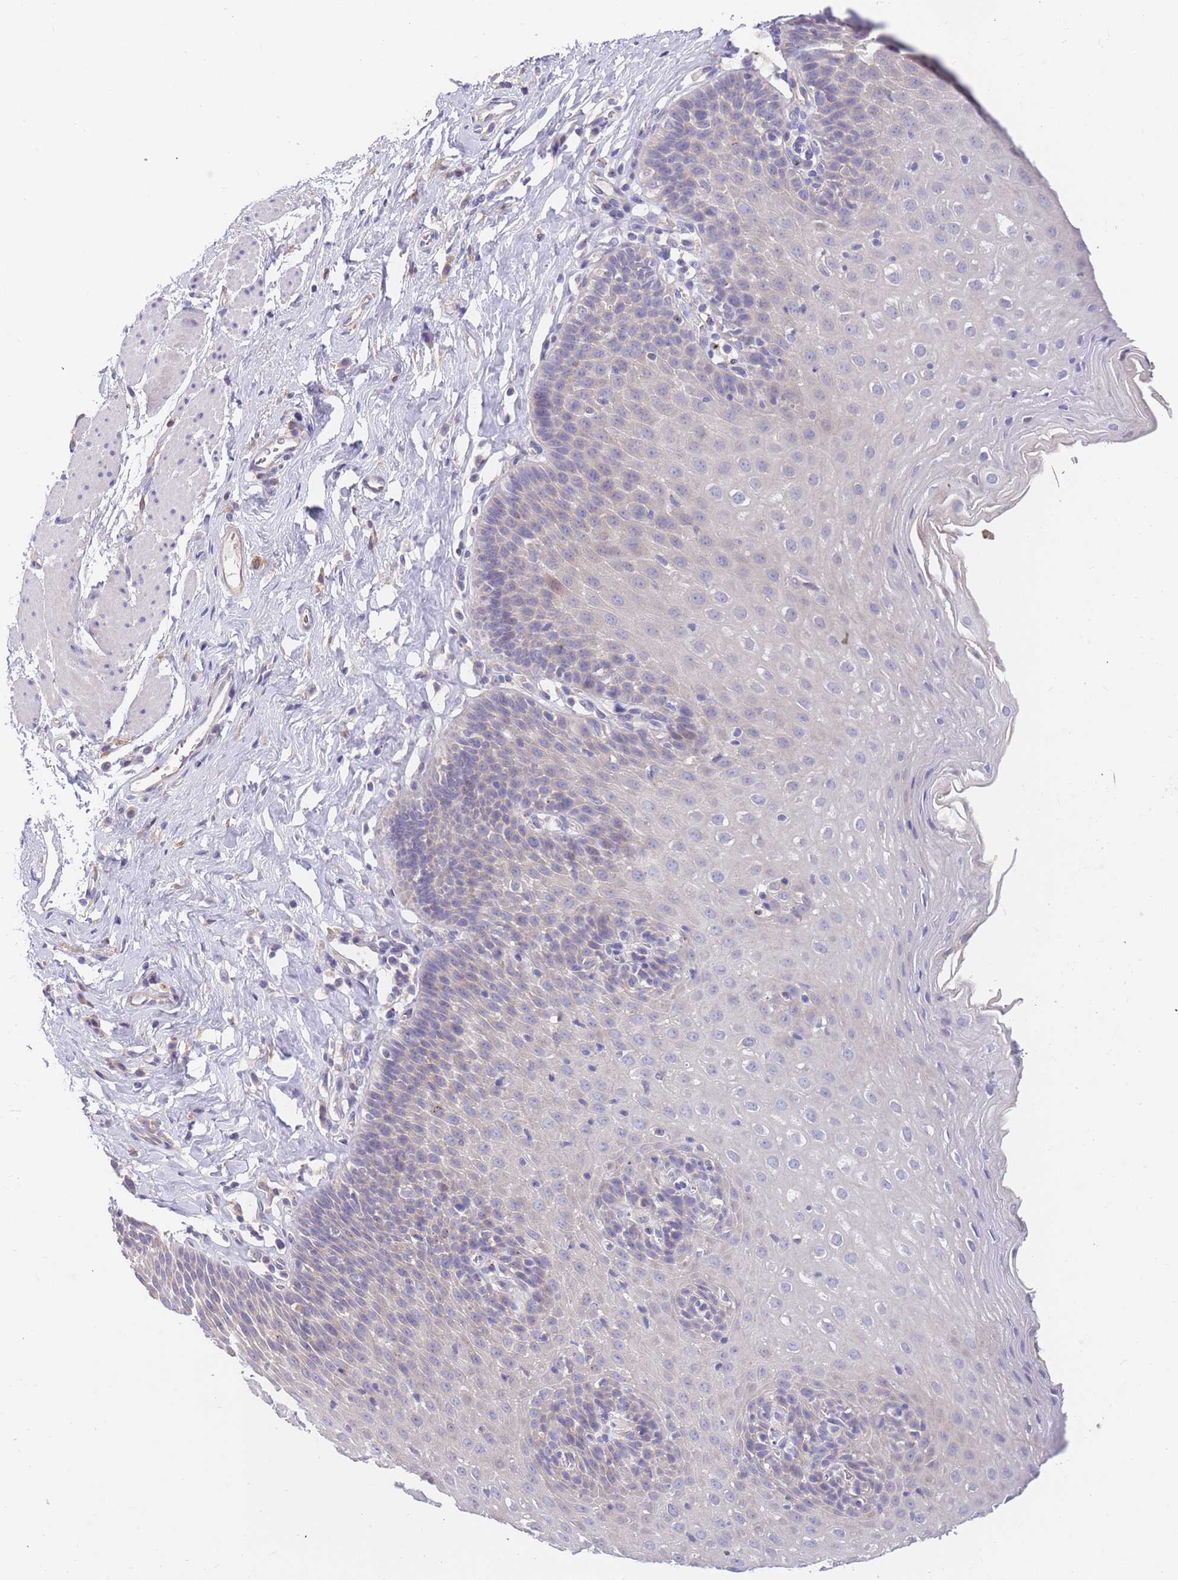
{"staining": {"intensity": "negative", "quantity": "none", "location": "none"}, "tissue": "esophagus", "cell_type": "Squamous epithelial cells", "image_type": "normal", "snomed": [{"axis": "morphology", "description": "Normal tissue, NOS"}, {"axis": "topography", "description": "Esophagus"}], "caption": "The photomicrograph reveals no significant expression in squamous epithelial cells of esophagus.", "gene": "BORCS5", "patient": {"sex": "female", "age": 61}}